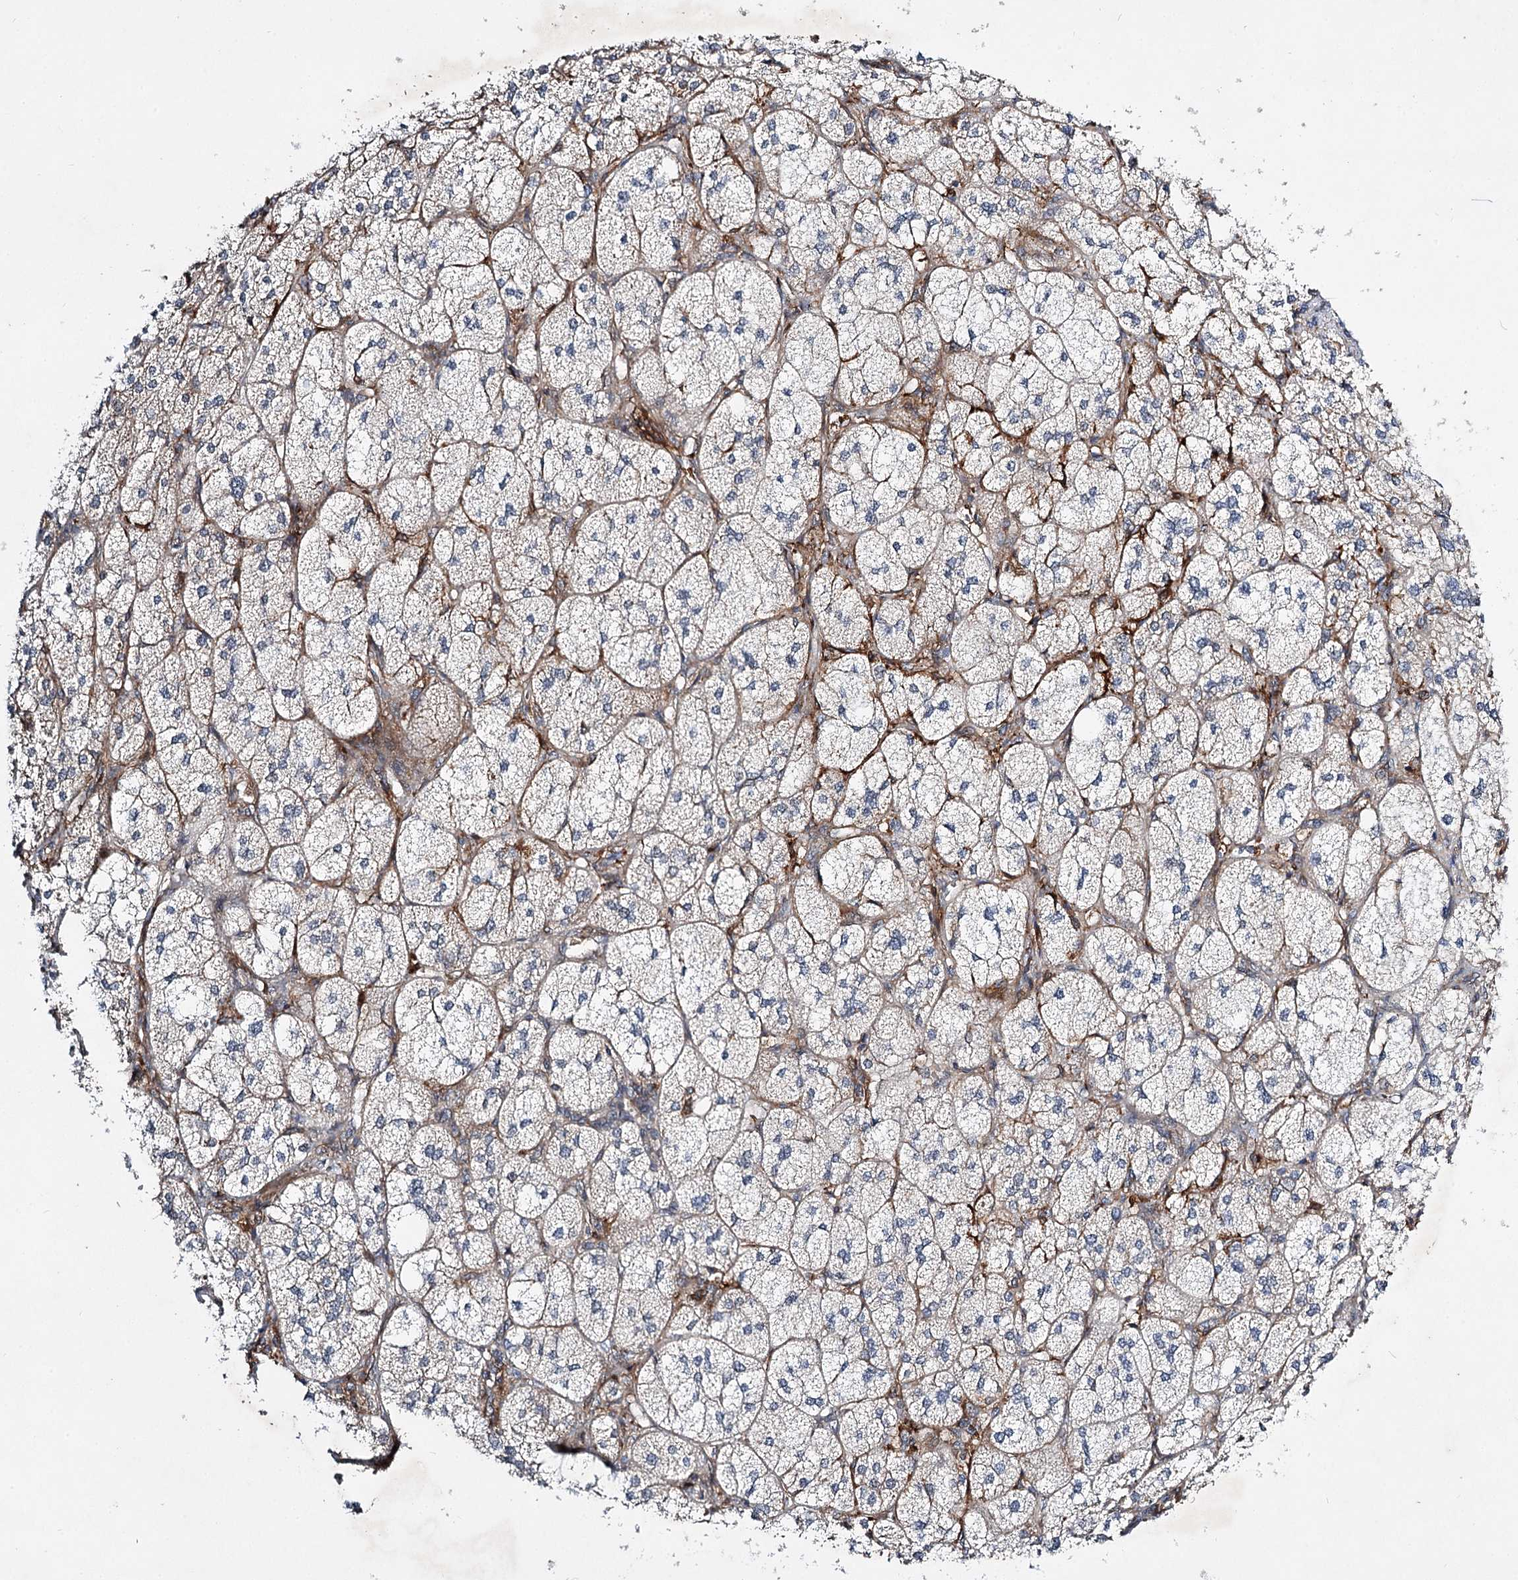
{"staining": {"intensity": "moderate", "quantity": "25%-75%", "location": "cytoplasmic/membranous"}, "tissue": "adrenal gland", "cell_type": "Glandular cells", "image_type": "normal", "snomed": [{"axis": "morphology", "description": "Normal tissue, NOS"}, {"axis": "topography", "description": "Adrenal gland"}], "caption": "A brown stain shows moderate cytoplasmic/membranous positivity of a protein in glandular cells of normal adrenal gland.", "gene": "DPEP2", "patient": {"sex": "female", "age": 61}}